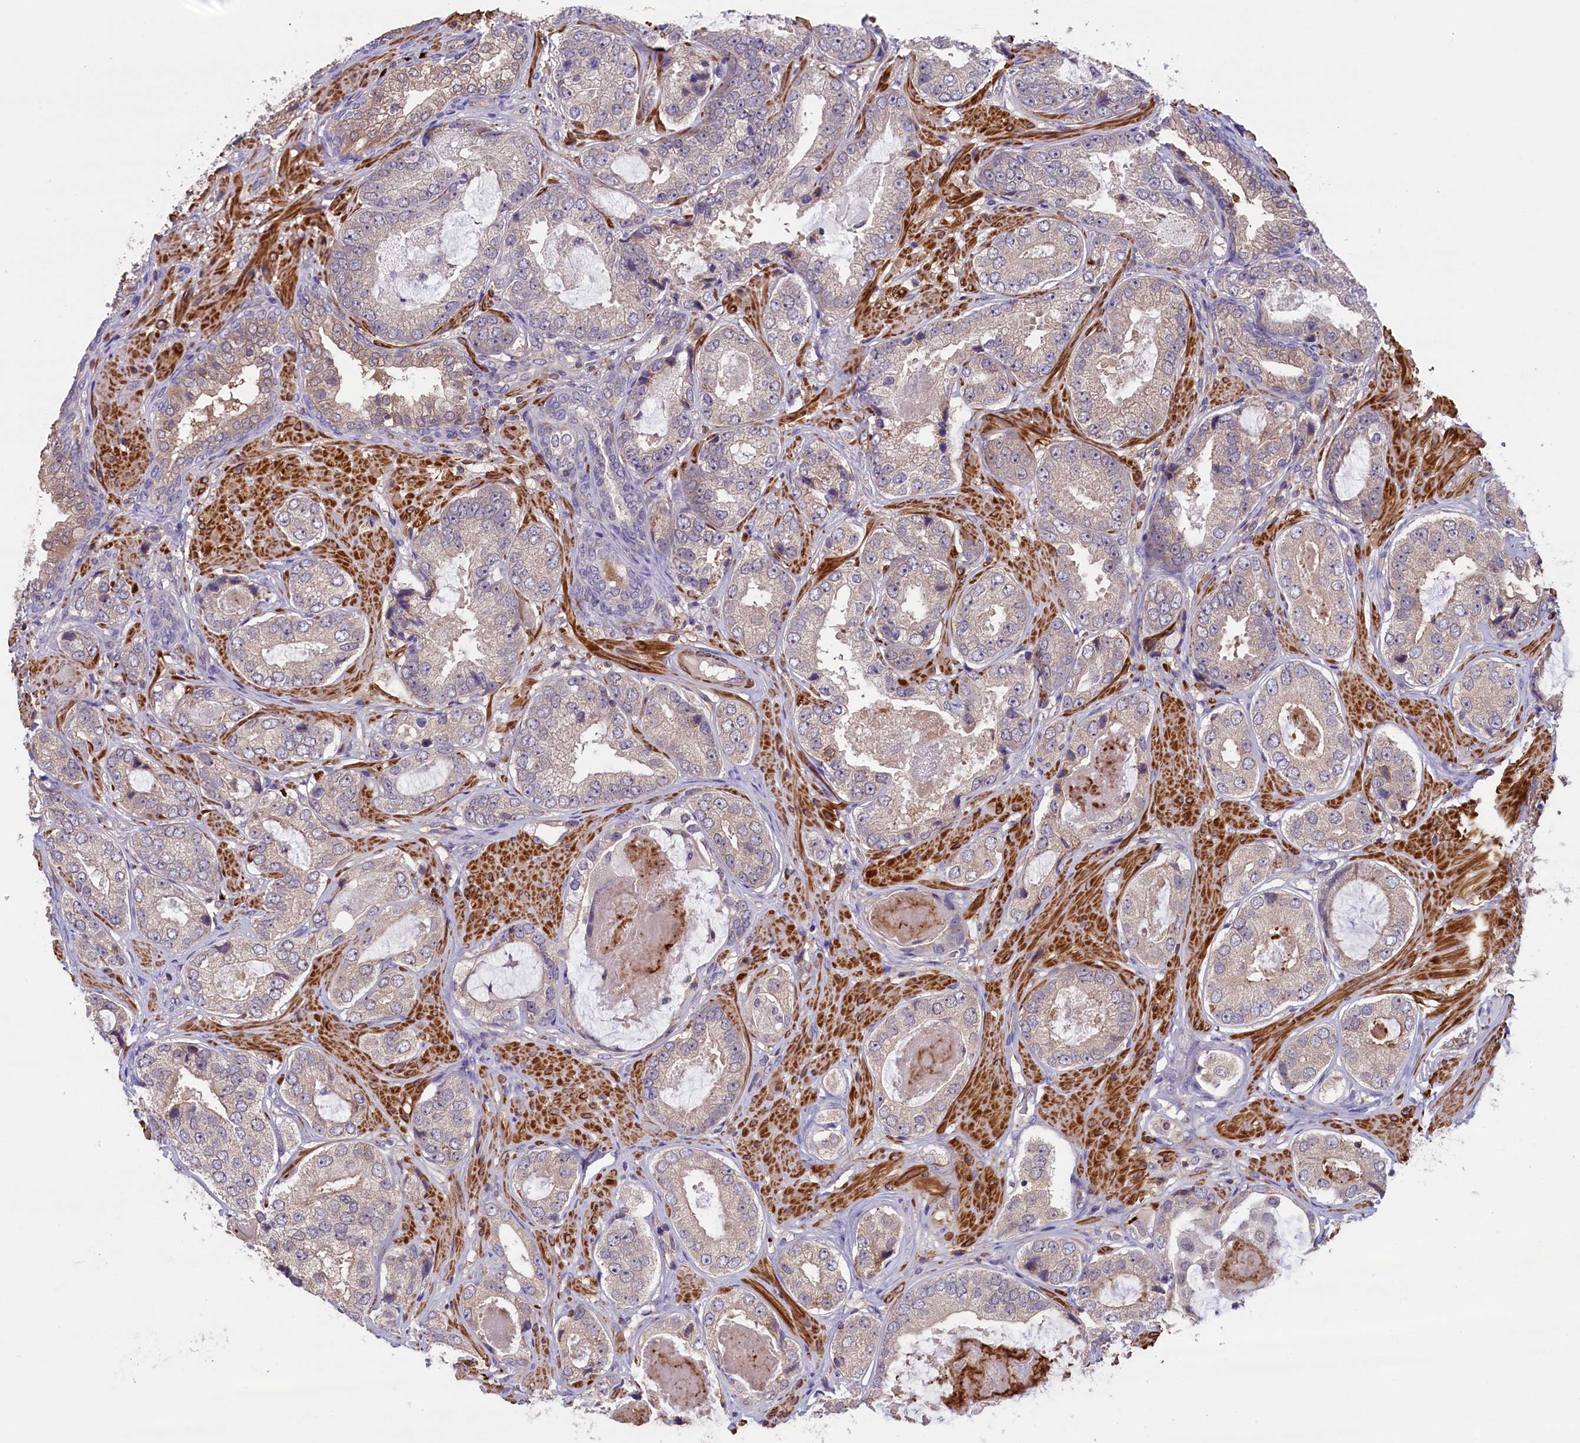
{"staining": {"intensity": "weak", "quantity": ">75%", "location": "cytoplasmic/membranous"}, "tissue": "prostate cancer", "cell_type": "Tumor cells", "image_type": "cancer", "snomed": [{"axis": "morphology", "description": "Adenocarcinoma, High grade"}, {"axis": "topography", "description": "Prostate"}], "caption": "There is low levels of weak cytoplasmic/membranous expression in tumor cells of prostate cancer, as demonstrated by immunohistochemical staining (brown color).", "gene": "HEATR3", "patient": {"sex": "male", "age": 59}}